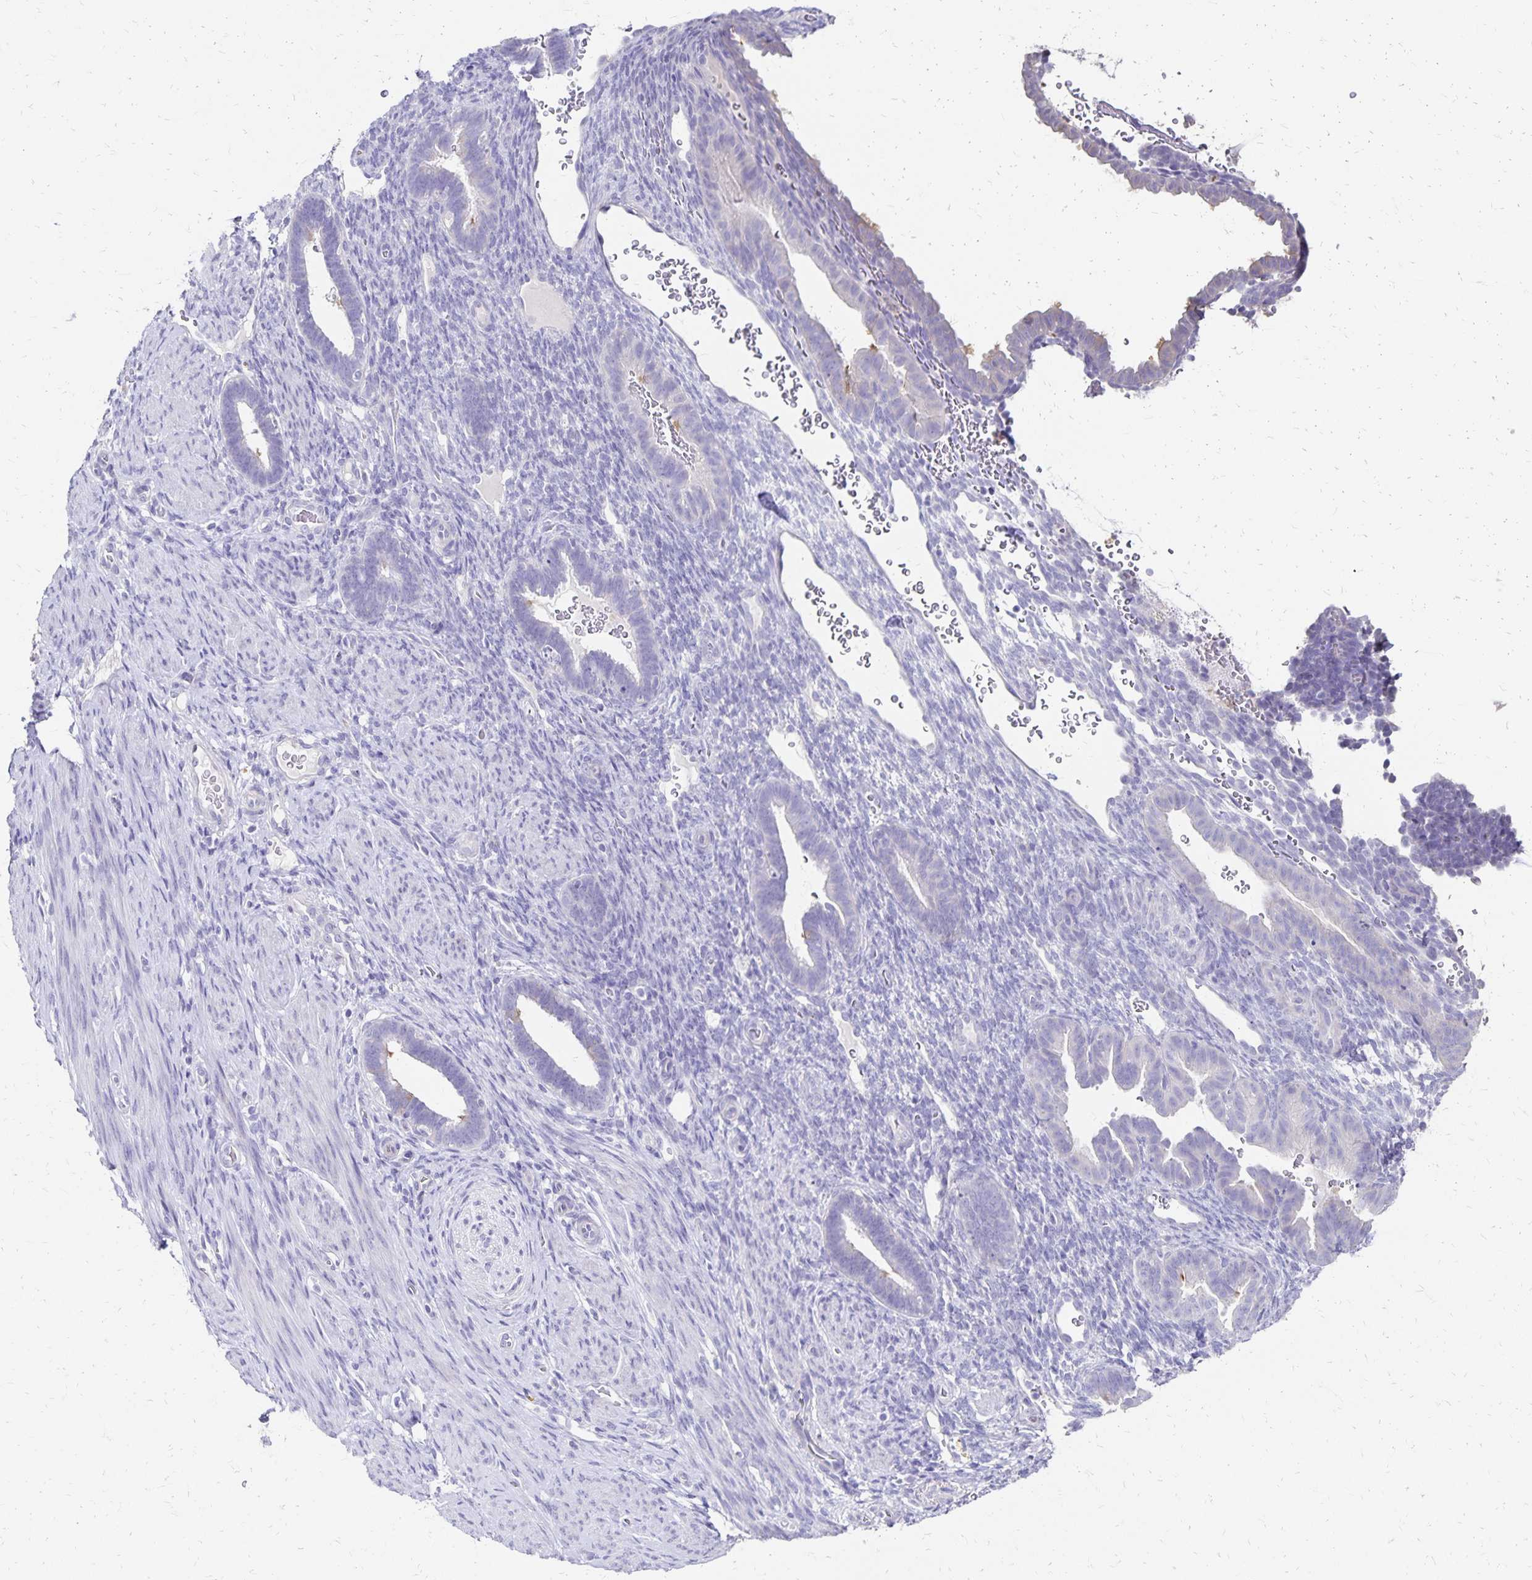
{"staining": {"intensity": "negative", "quantity": "none", "location": "none"}, "tissue": "endometrium", "cell_type": "Cells in endometrial stroma", "image_type": "normal", "snomed": [{"axis": "morphology", "description": "Normal tissue, NOS"}, {"axis": "topography", "description": "Endometrium"}], "caption": "IHC photomicrograph of benign human endometrium stained for a protein (brown), which shows no staining in cells in endometrial stroma.", "gene": "DYNLT4", "patient": {"sex": "female", "age": 34}}